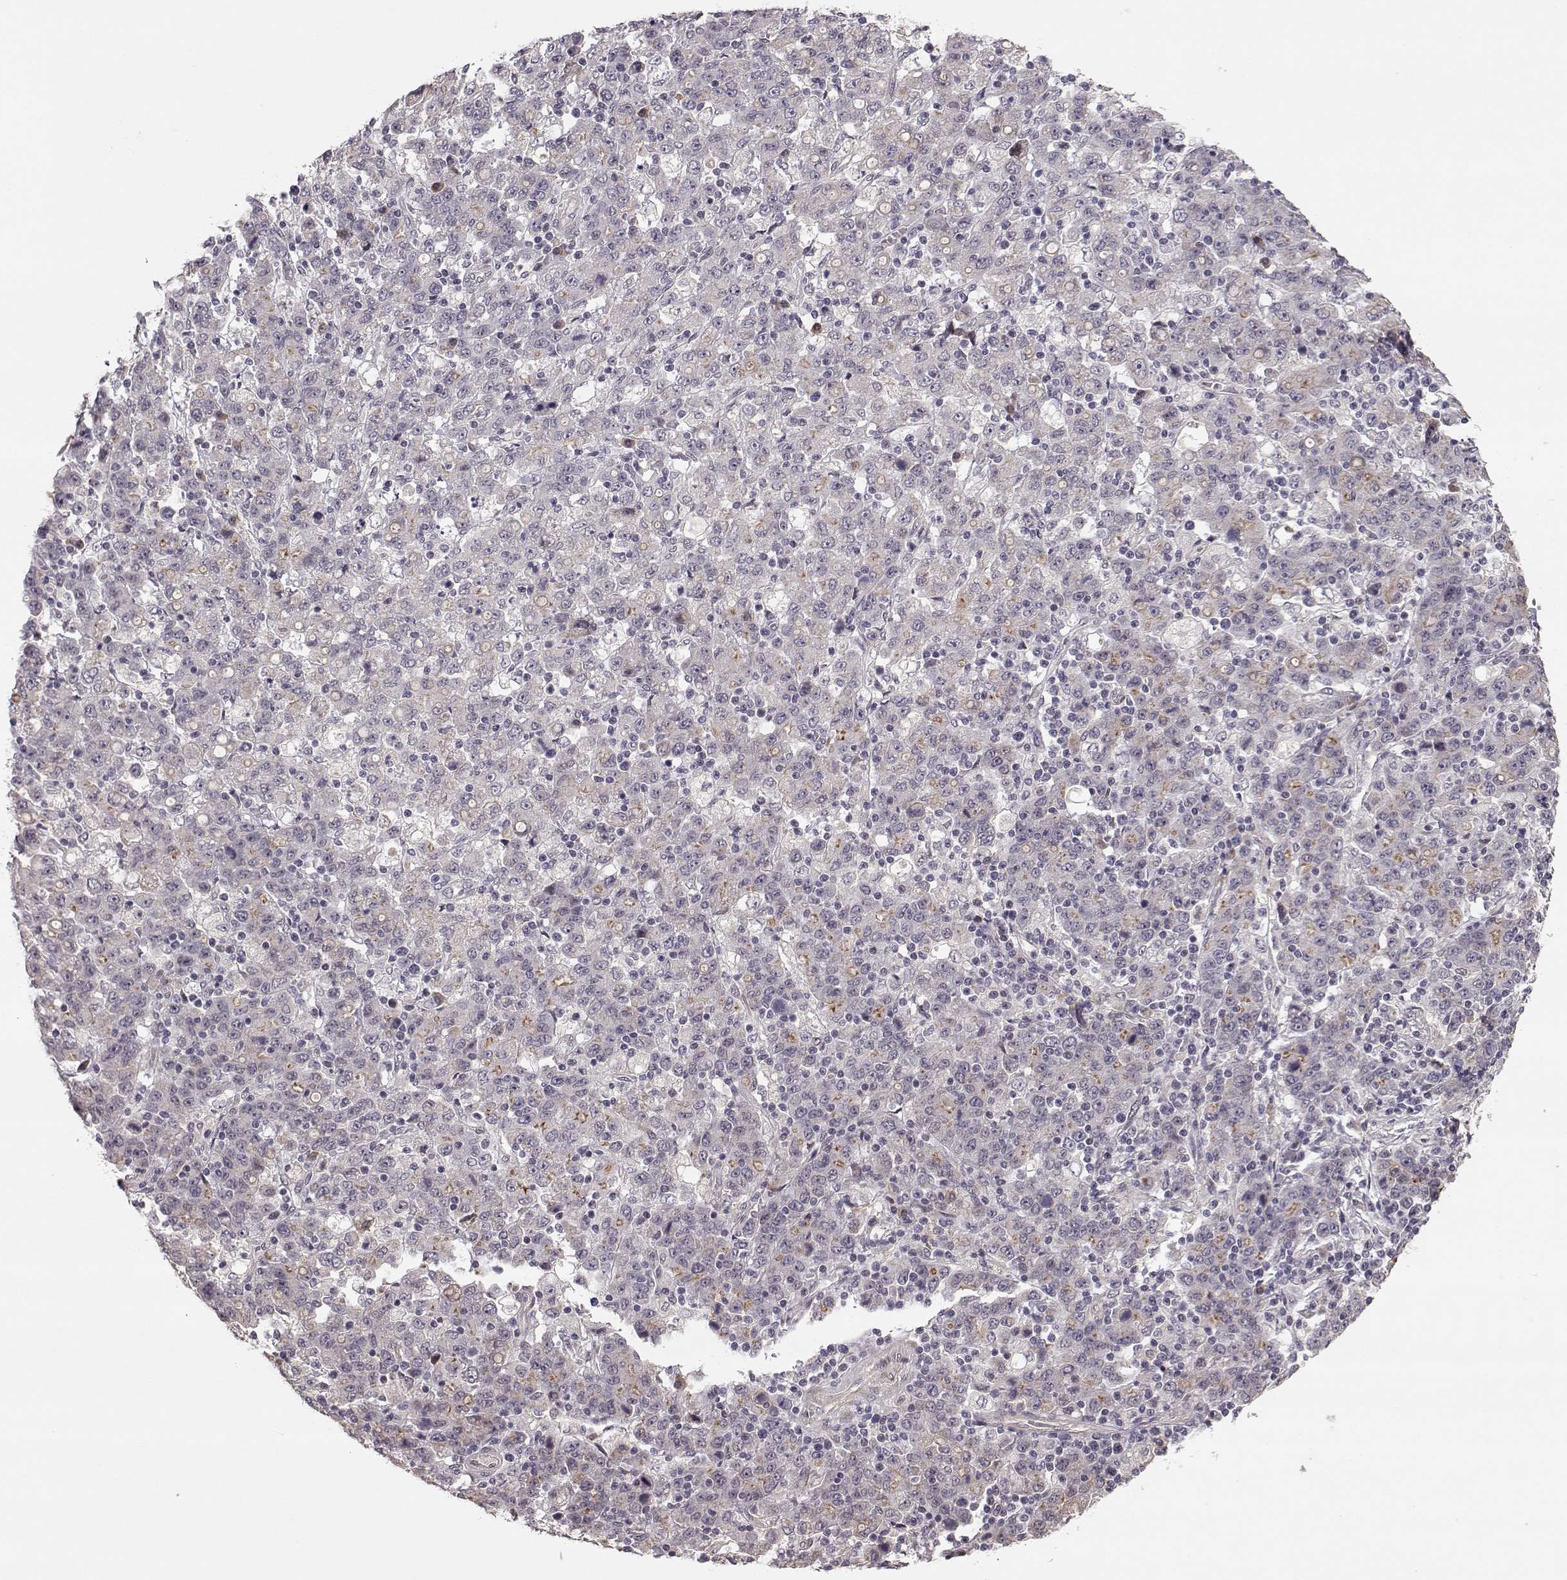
{"staining": {"intensity": "weak", "quantity": "<25%", "location": "cytoplasmic/membranous"}, "tissue": "stomach cancer", "cell_type": "Tumor cells", "image_type": "cancer", "snomed": [{"axis": "morphology", "description": "Adenocarcinoma, NOS"}, {"axis": "topography", "description": "Stomach, upper"}], "caption": "High power microscopy histopathology image of an immunohistochemistry (IHC) image of stomach adenocarcinoma, revealing no significant positivity in tumor cells.", "gene": "PLEKHG3", "patient": {"sex": "male", "age": 69}}